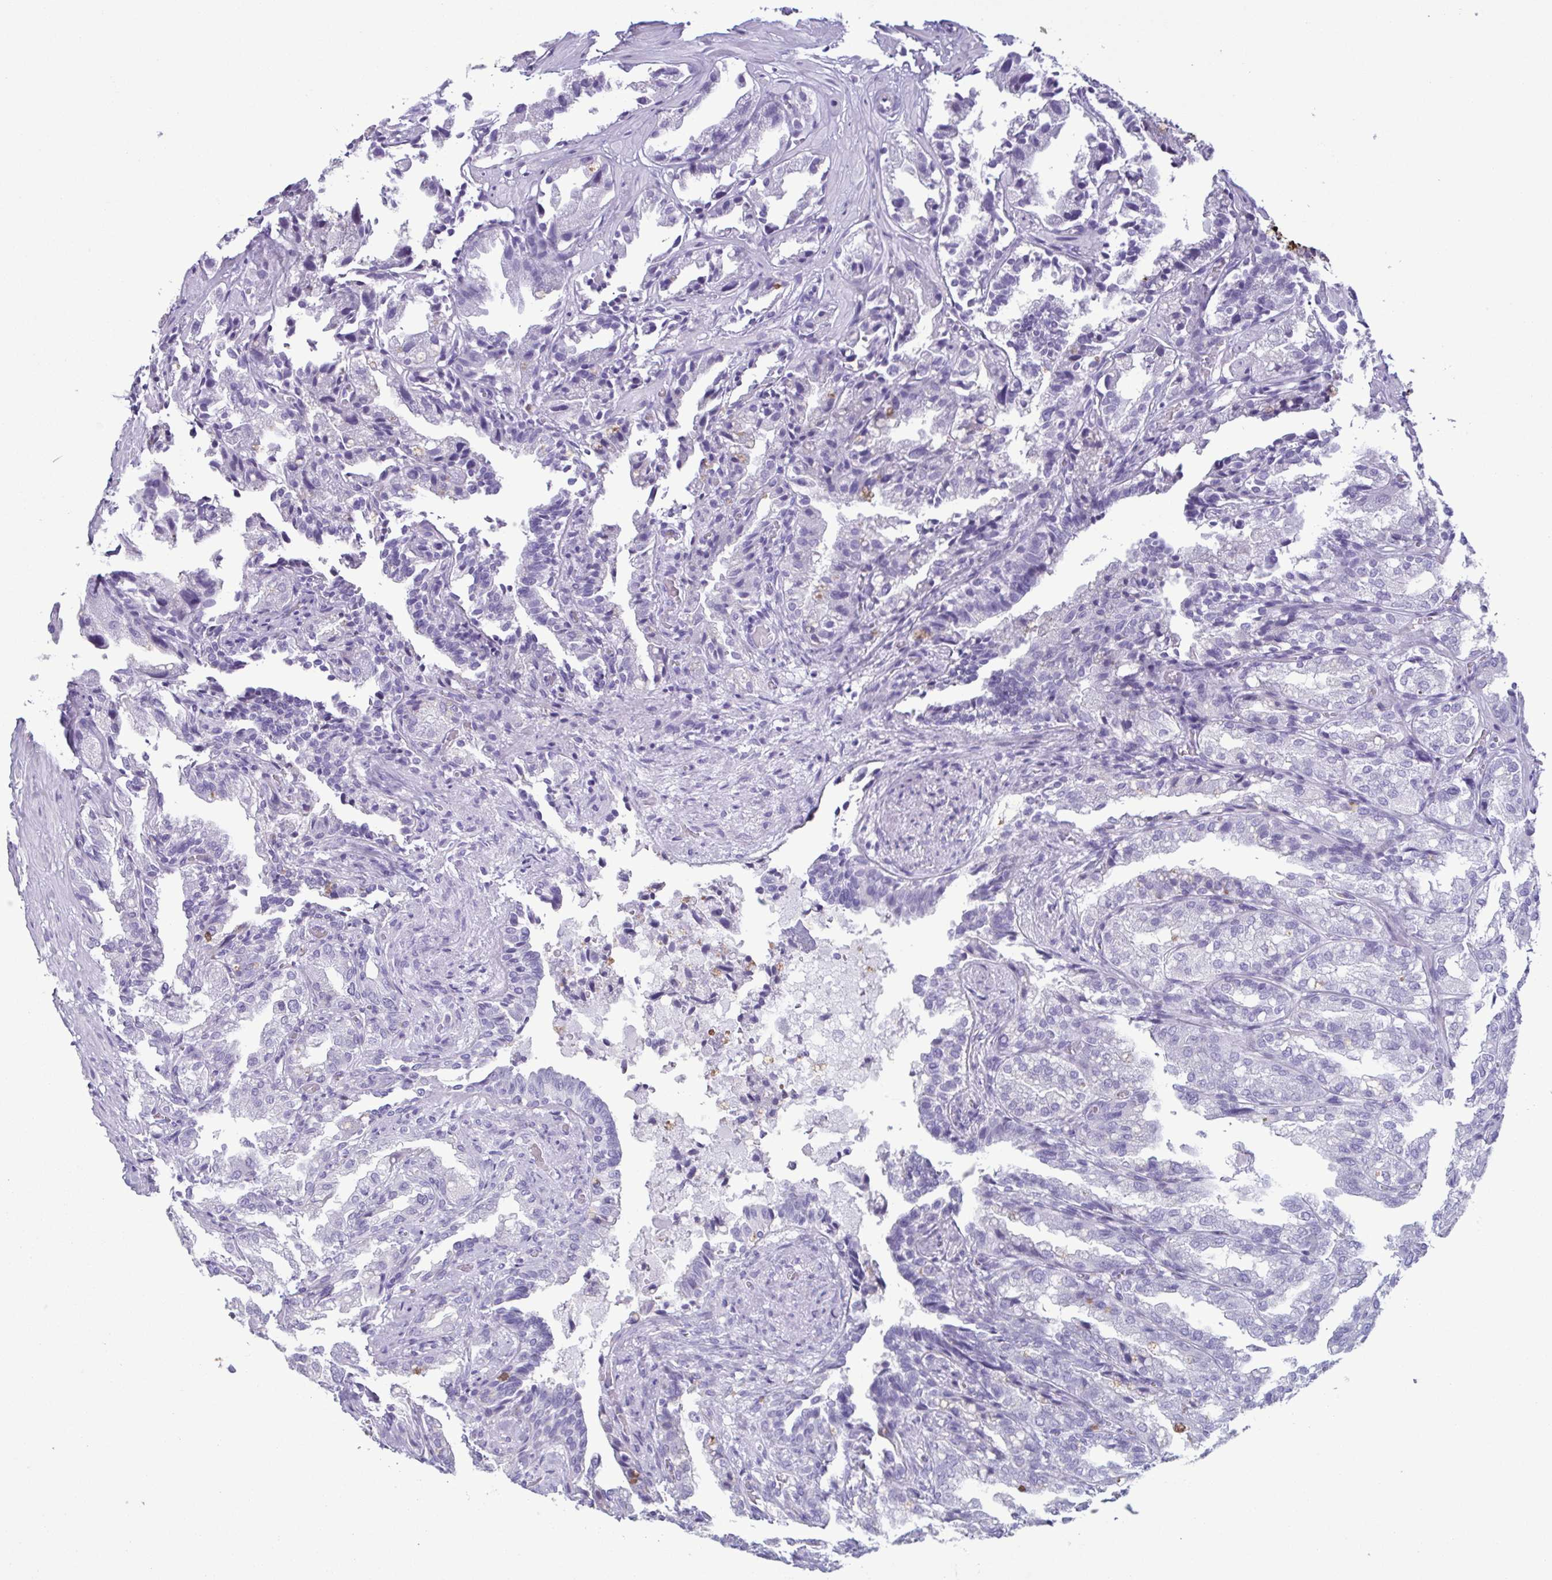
{"staining": {"intensity": "negative", "quantity": "none", "location": "none"}, "tissue": "seminal vesicle", "cell_type": "Glandular cells", "image_type": "normal", "snomed": [{"axis": "morphology", "description": "Normal tissue, NOS"}, {"axis": "topography", "description": "Seminal veicle"}], "caption": "The photomicrograph shows no significant expression in glandular cells of seminal vesicle. (IHC, brightfield microscopy, high magnification).", "gene": "LTF", "patient": {"sex": "male", "age": 57}}